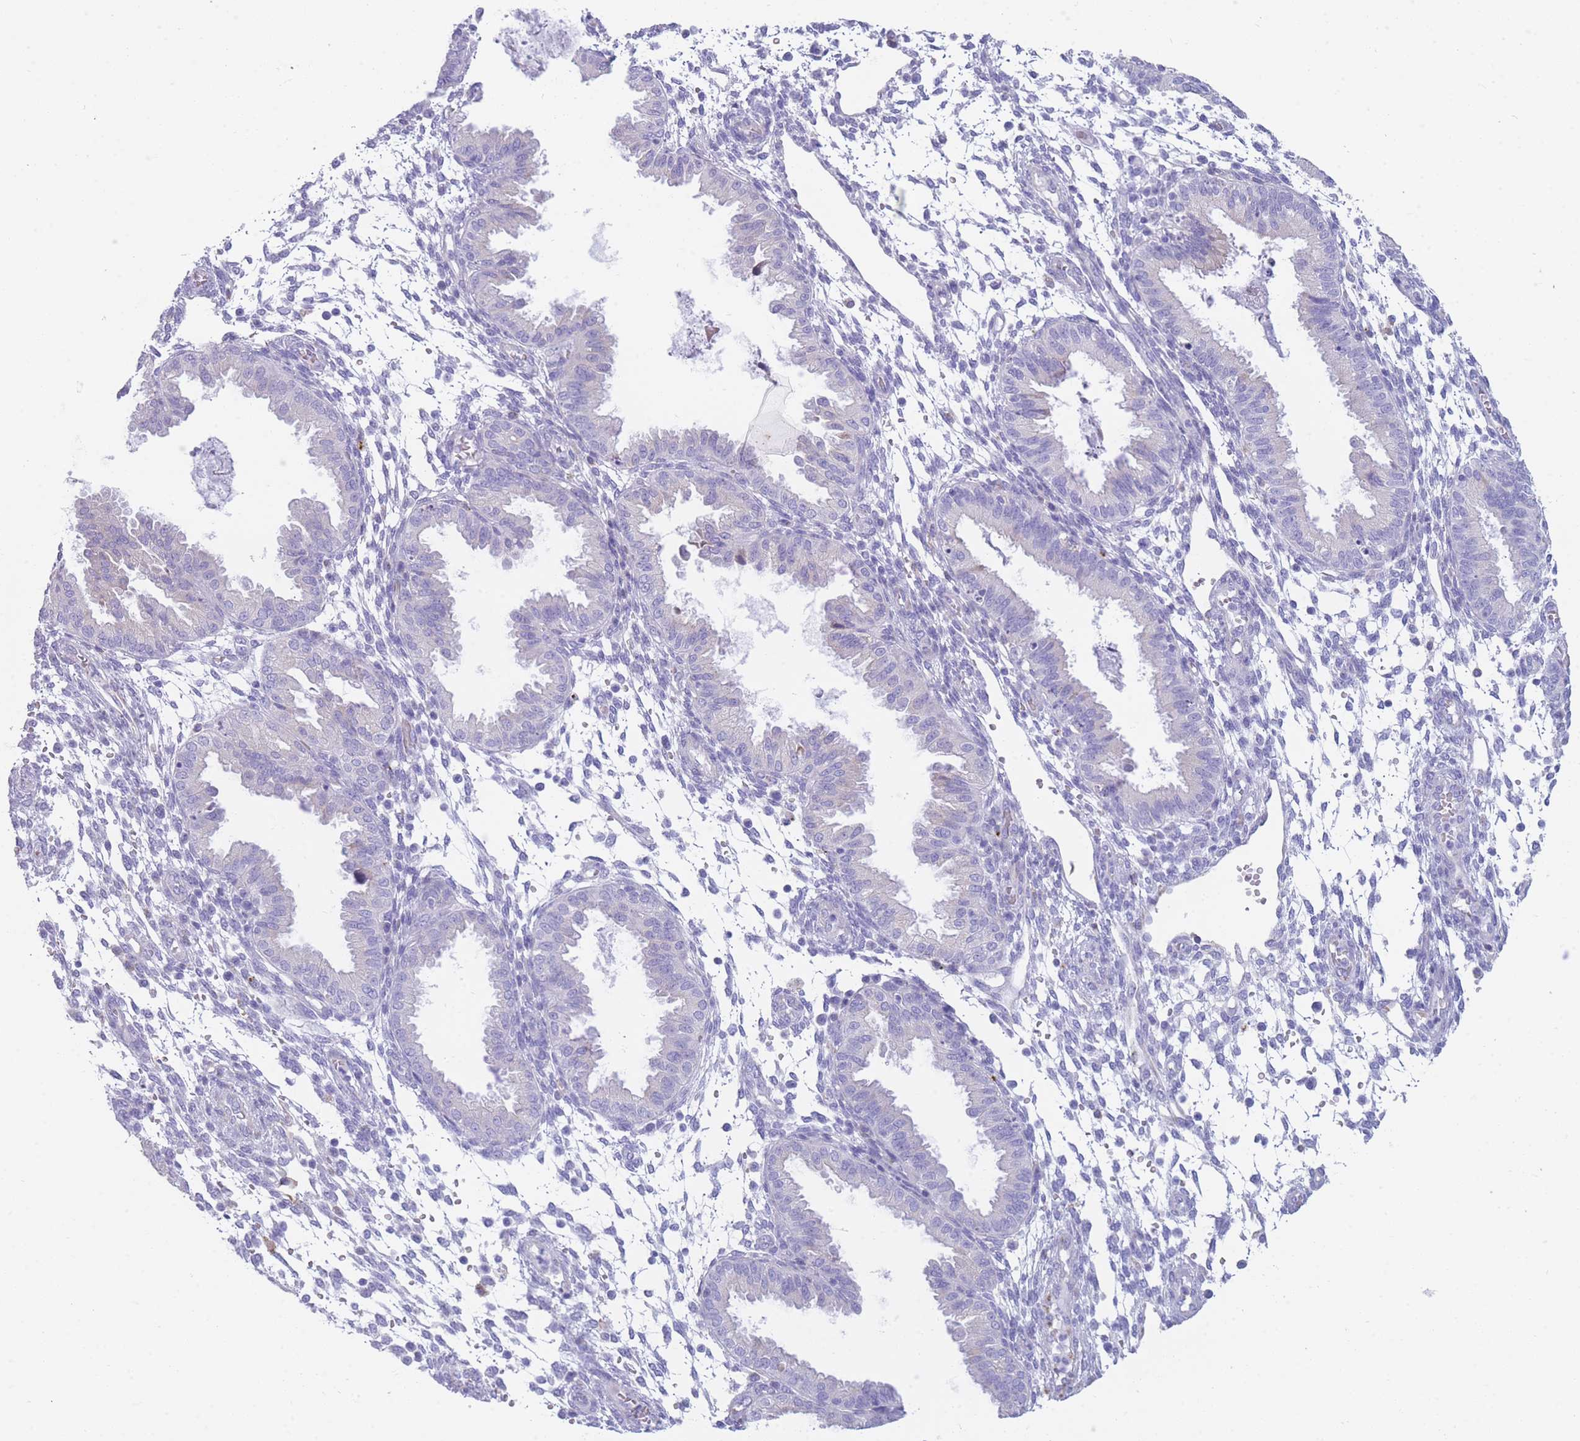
{"staining": {"intensity": "negative", "quantity": "none", "location": "none"}, "tissue": "endometrium", "cell_type": "Cells in endometrial stroma", "image_type": "normal", "snomed": [{"axis": "morphology", "description": "Normal tissue, NOS"}, {"axis": "topography", "description": "Endometrium"}], "caption": "High power microscopy photomicrograph of an immunohistochemistry (IHC) histopathology image of unremarkable endometrium, revealing no significant positivity in cells in endometrial stroma. The staining was performed using DAB (3,3'-diaminobenzidine) to visualize the protein expression in brown, while the nuclei were stained in blue with hematoxylin (Magnification: 20x).", "gene": "XKR8", "patient": {"sex": "female", "age": 33}}